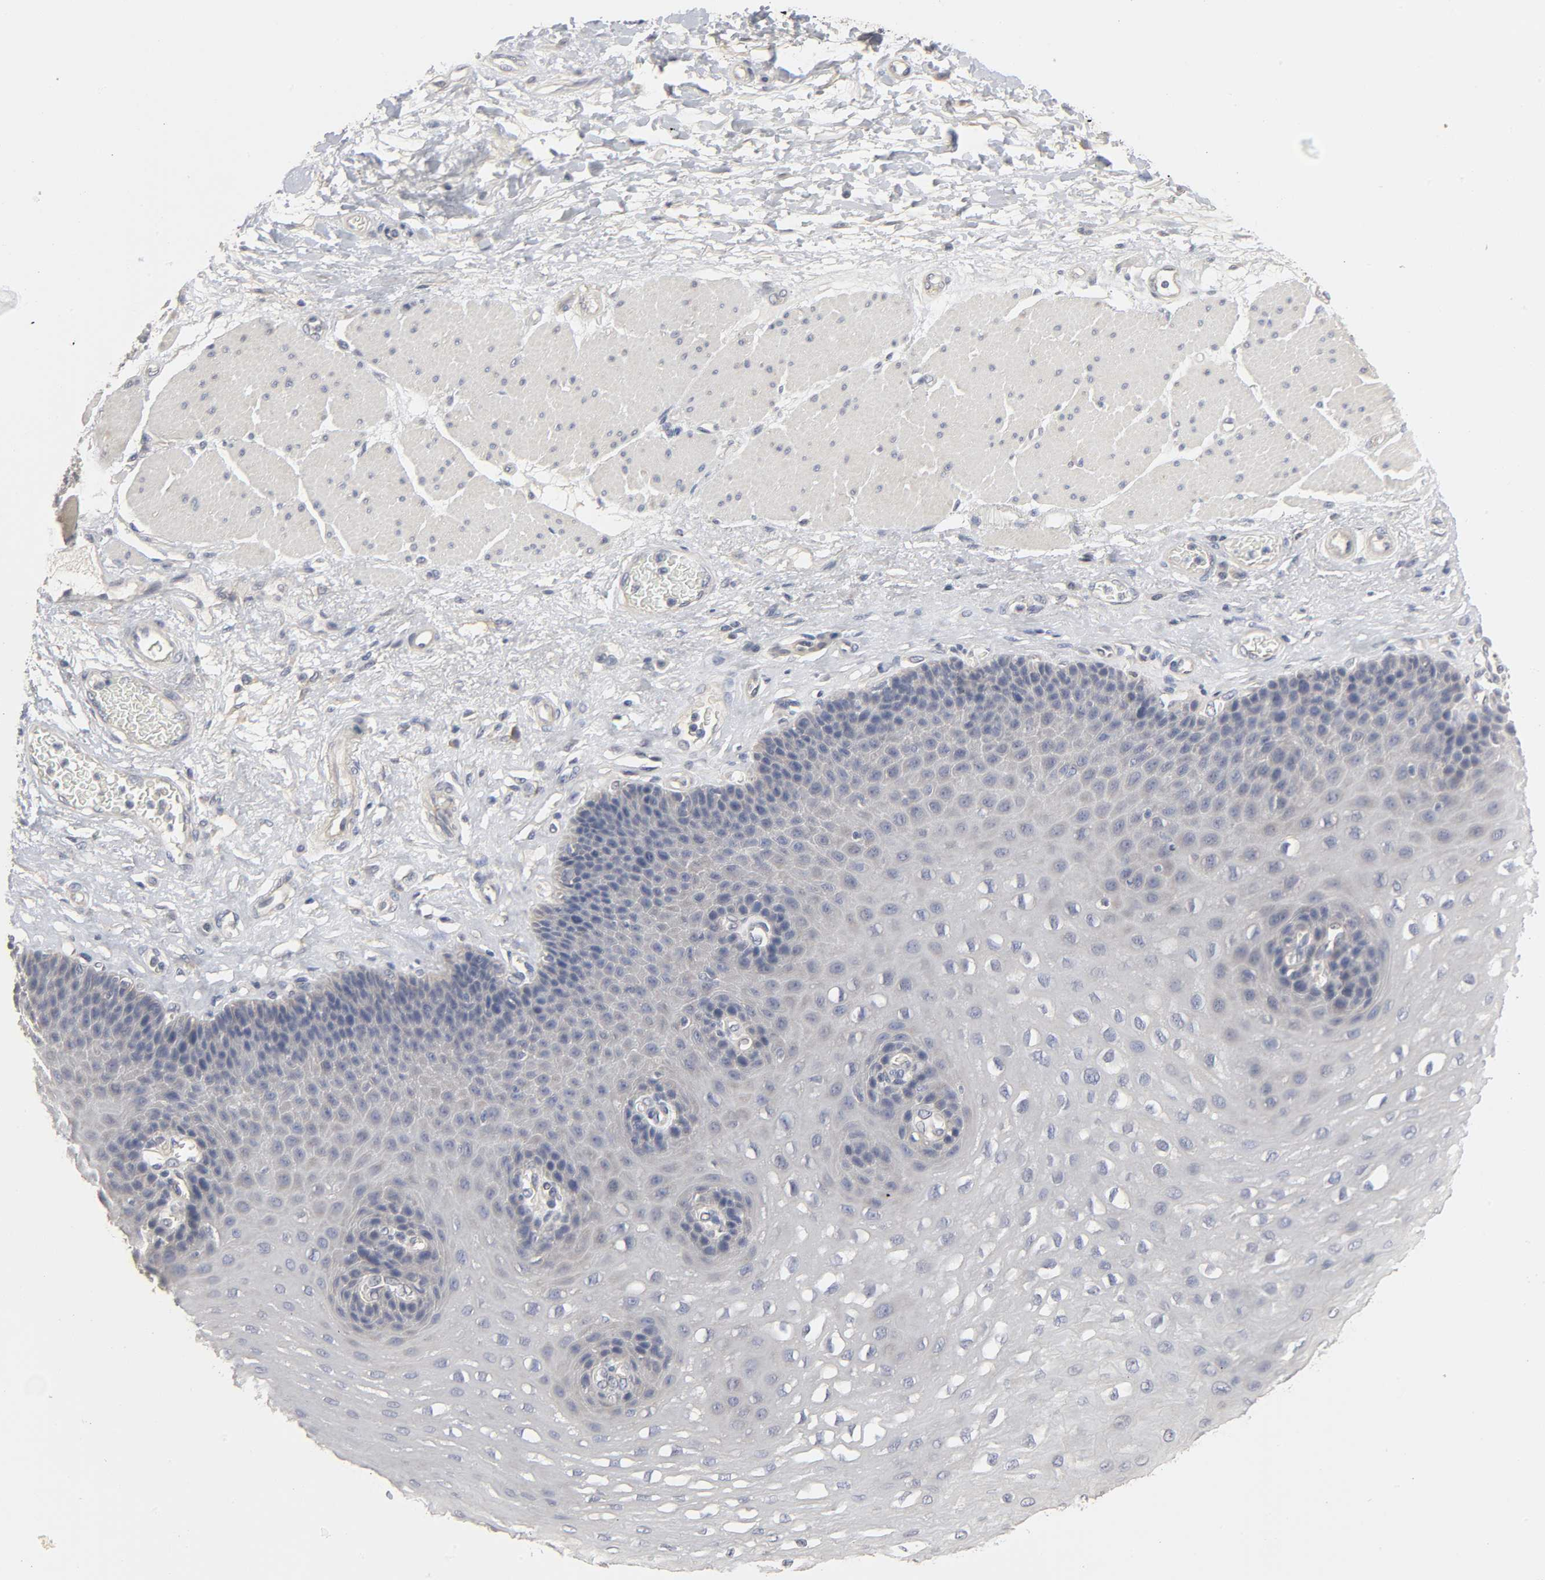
{"staining": {"intensity": "negative", "quantity": "none", "location": "none"}, "tissue": "esophagus", "cell_type": "Squamous epithelial cells", "image_type": "normal", "snomed": [{"axis": "morphology", "description": "Normal tissue, NOS"}, {"axis": "topography", "description": "Esophagus"}], "caption": "Protein analysis of unremarkable esophagus exhibits no significant positivity in squamous epithelial cells. The staining was performed using DAB (3,3'-diaminobenzidine) to visualize the protein expression in brown, while the nuclei were stained in blue with hematoxylin (Magnification: 20x).", "gene": "SLC10A2", "patient": {"sex": "female", "age": 72}}